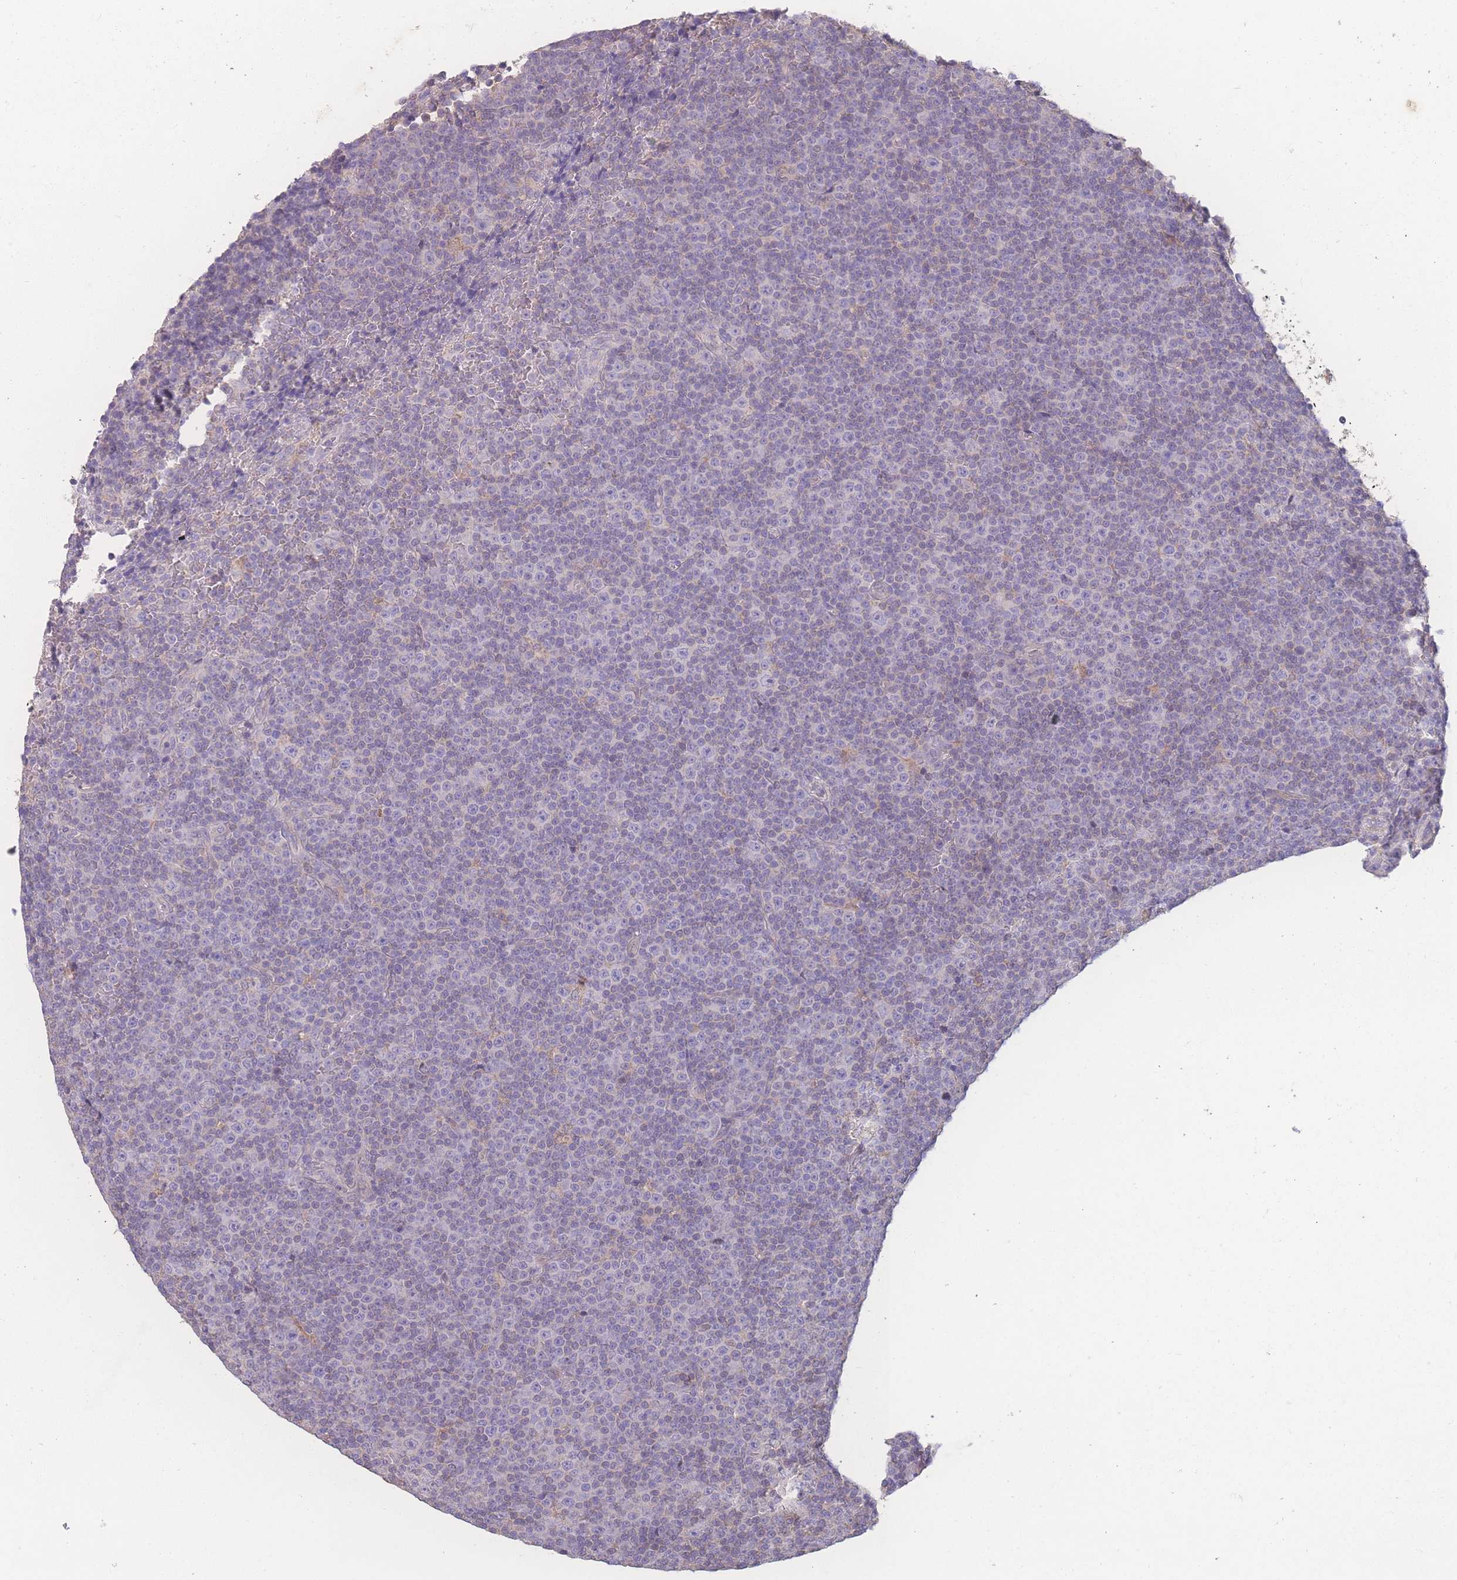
{"staining": {"intensity": "negative", "quantity": "none", "location": "none"}, "tissue": "lymphoma", "cell_type": "Tumor cells", "image_type": "cancer", "snomed": [{"axis": "morphology", "description": "Malignant lymphoma, non-Hodgkin's type, Low grade"}, {"axis": "topography", "description": "Lymph node"}], "caption": "There is no significant expression in tumor cells of low-grade malignant lymphoma, non-Hodgkin's type.", "gene": "GIPR", "patient": {"sex": "female", "age": 67}}